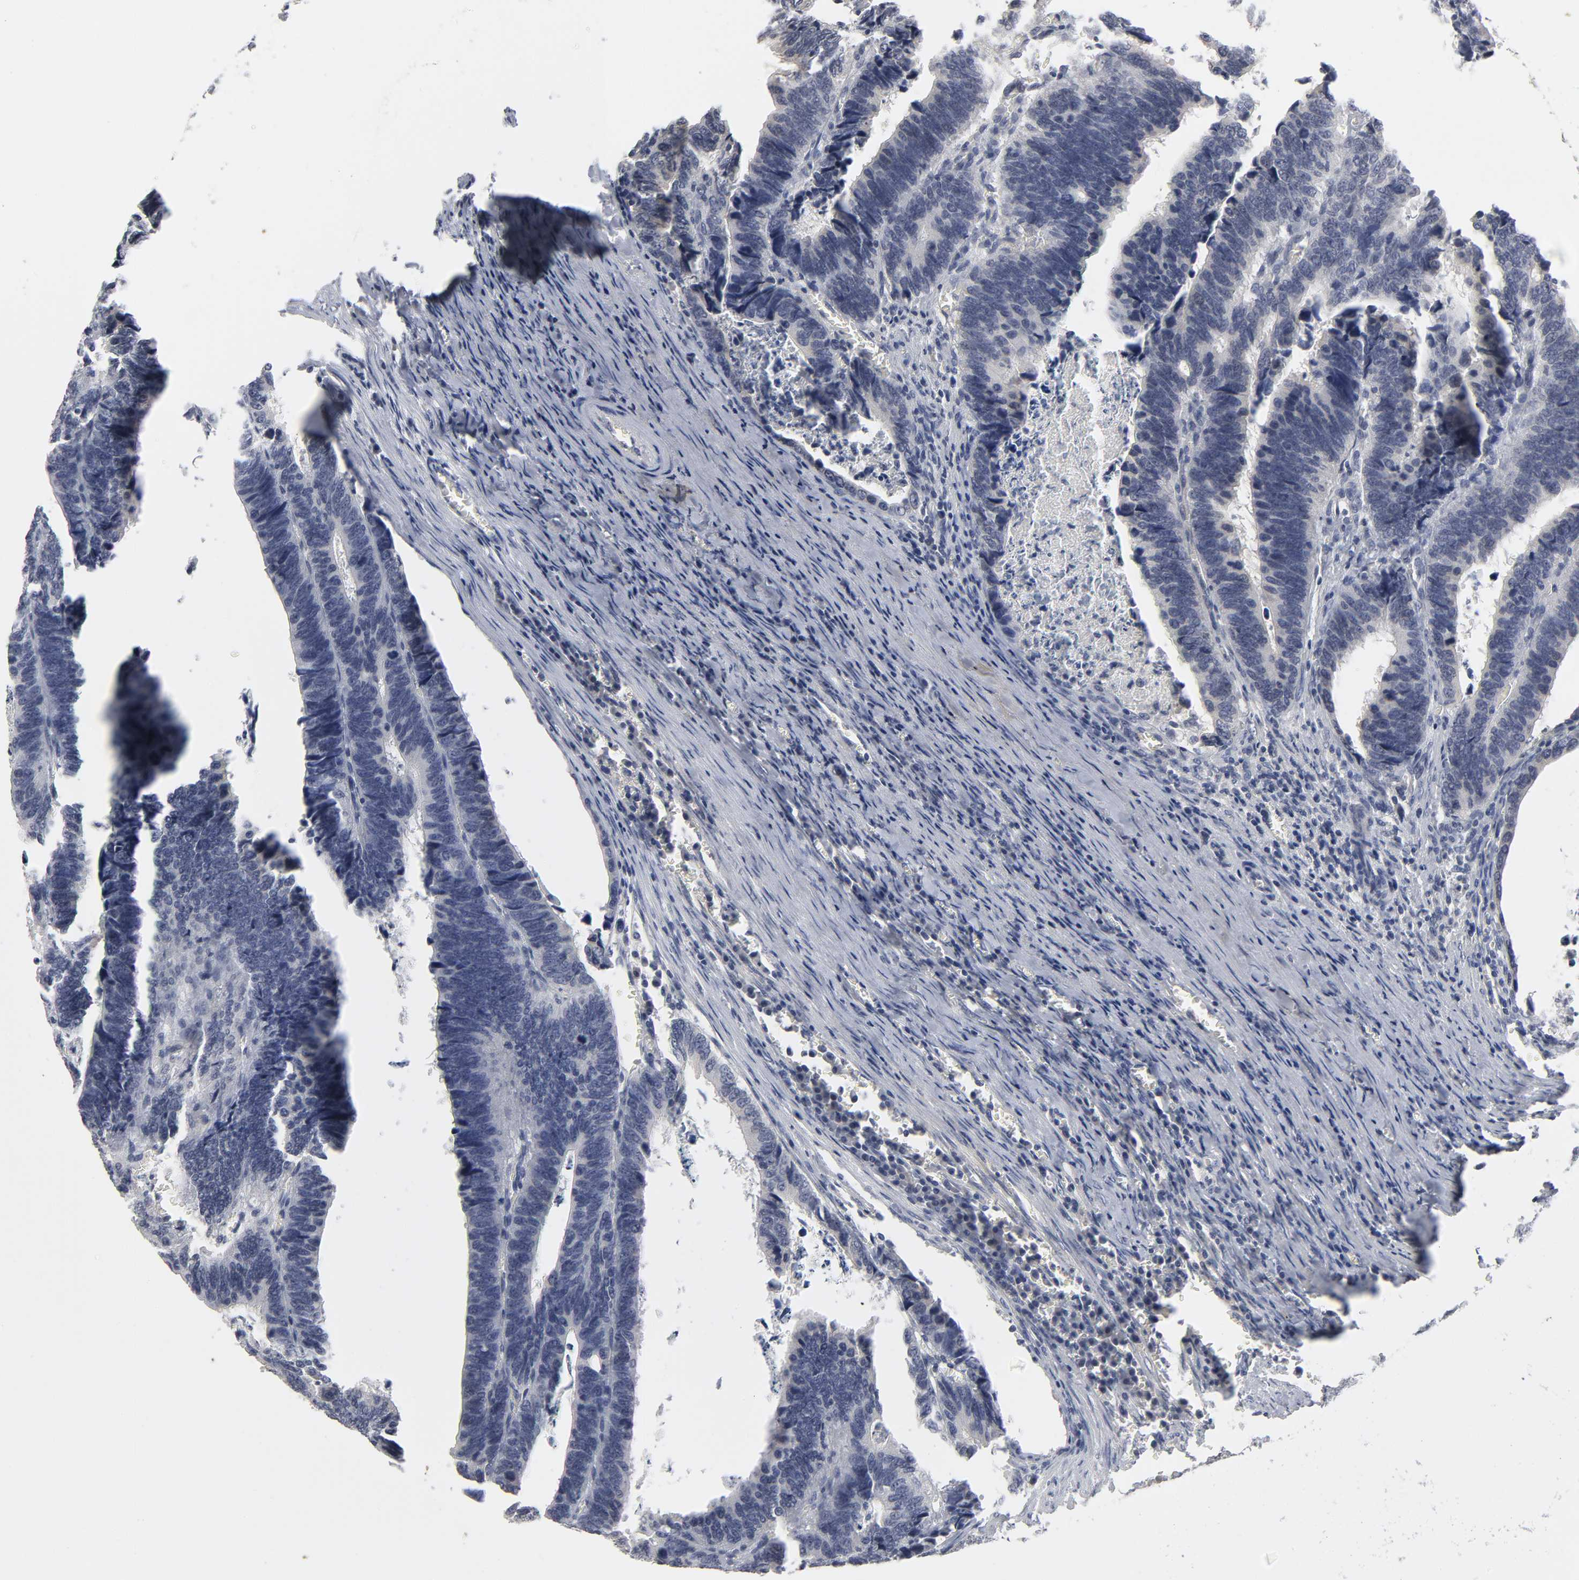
{"staining": {"intensity": "negative", "quantity": "none", "location": "none"}, "tissue": "colorectal cancer", "cell_type": "Tumor cells", "image_type": "cancer", "snomed": [{"axis": "morphology", "description": "Adenocarcinoma, NOS"}, {"axis": "topography", "description": "Colon"}], "caption": "Photomicrograph shows no protein staining in tumor cells of colorectal cancer (adenocarcinoma) tissue.", "gene": "TCAP", "patient": {"sex": "male", "age": 72}}